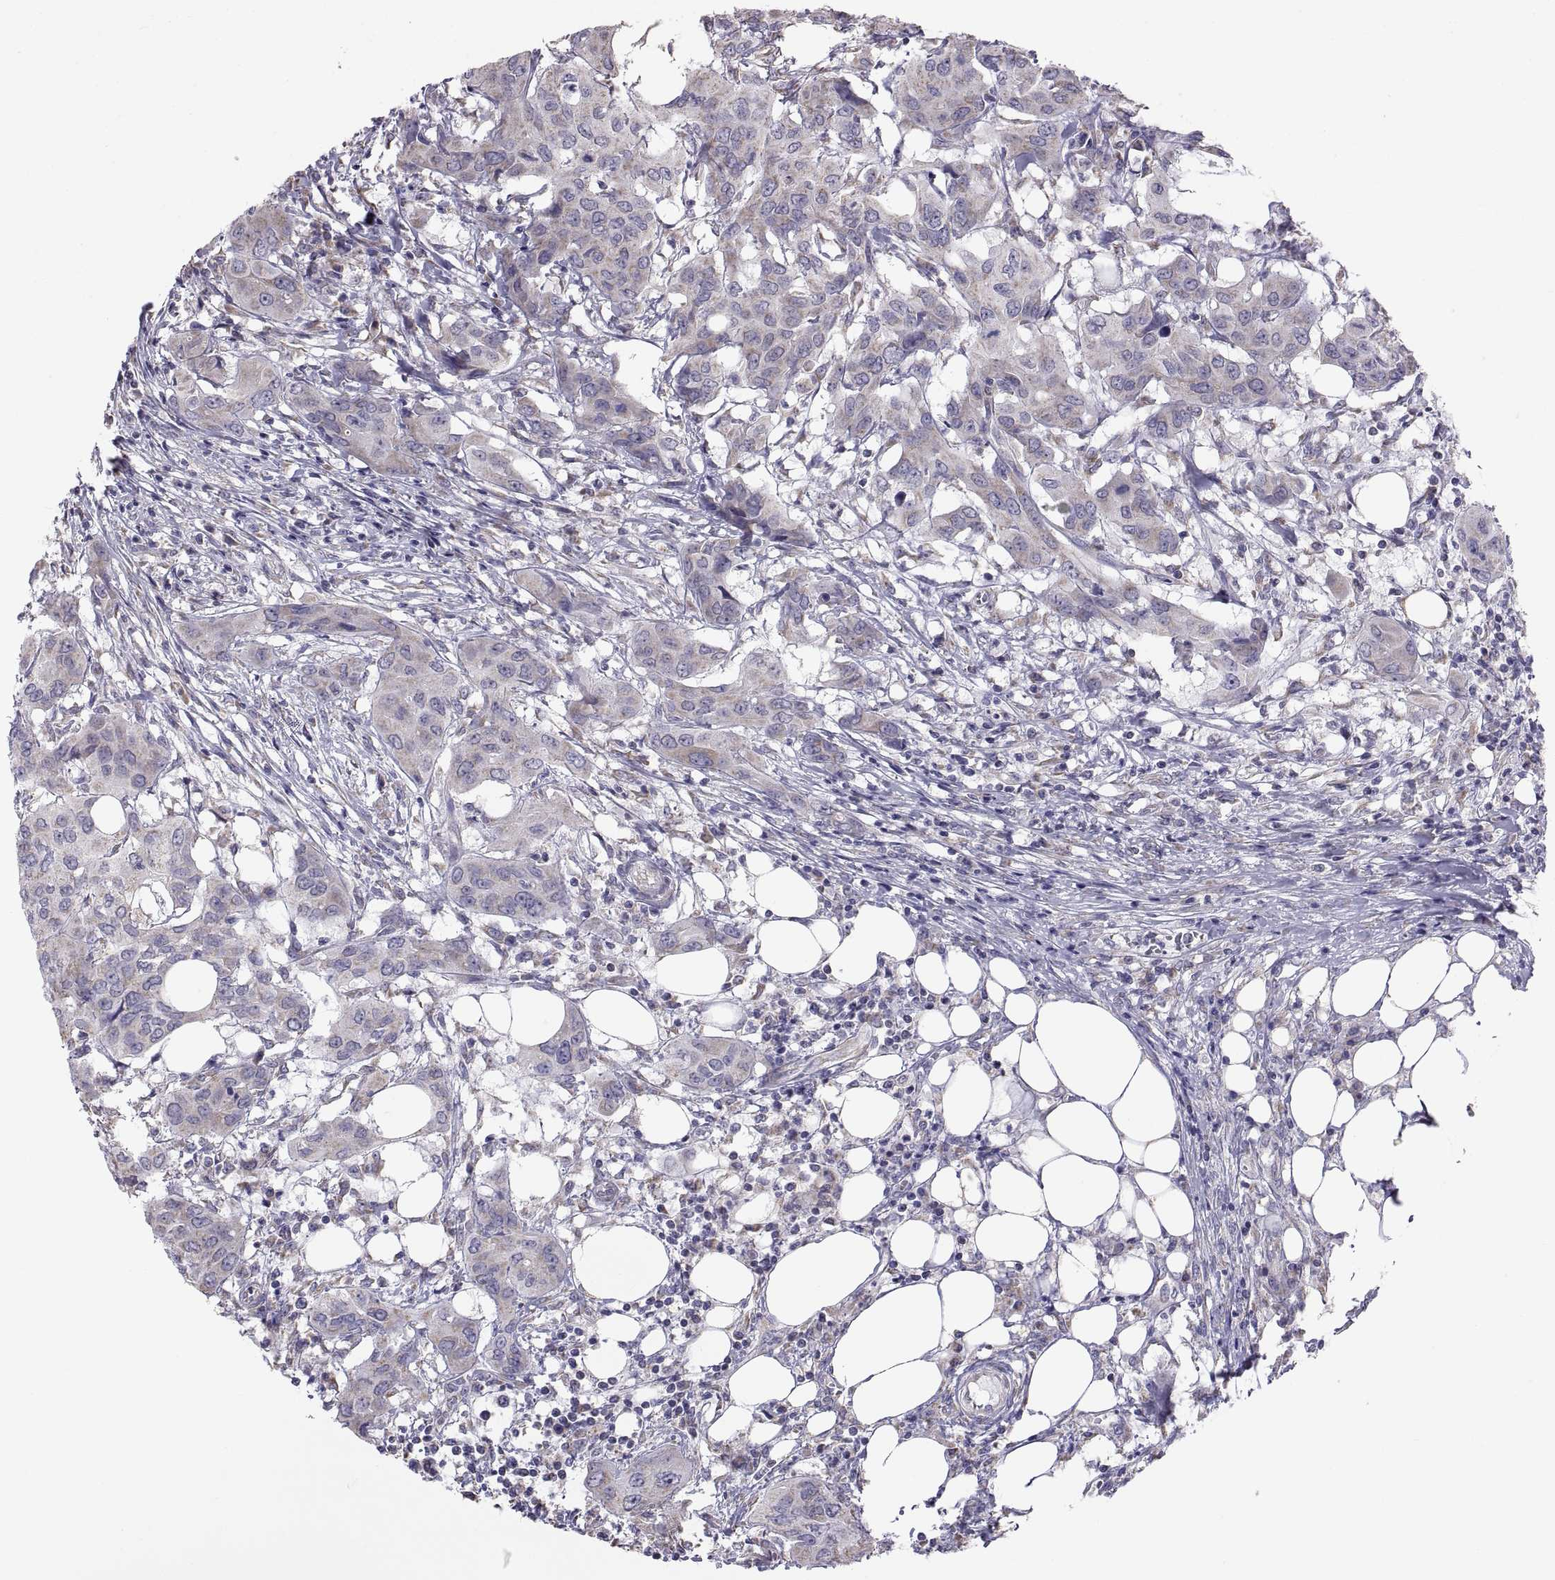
{"staining": {"intensity": "negative", "quantity": "none", "location": "none"}, "tissue": "urothelial cancer", "cell_type": "Tumor cells", "image_type": "cancer", "snomed": [{"axis": "morphology", "description": "Urothelial carcinoma, NOS"}, {"axis": "morphology", "description": "Urothelial carcinoma, High grade"}, {"axis": "topography", "description": "Urinary bladder"}], "caption": "There is no significant staining in tumor cells of transitional cell carcinoma. (Immunohistochemistry, brightfield microscopy, high magnification).", "gene": "TNNC1", "patient": {"sex": "male", "age": 63}}